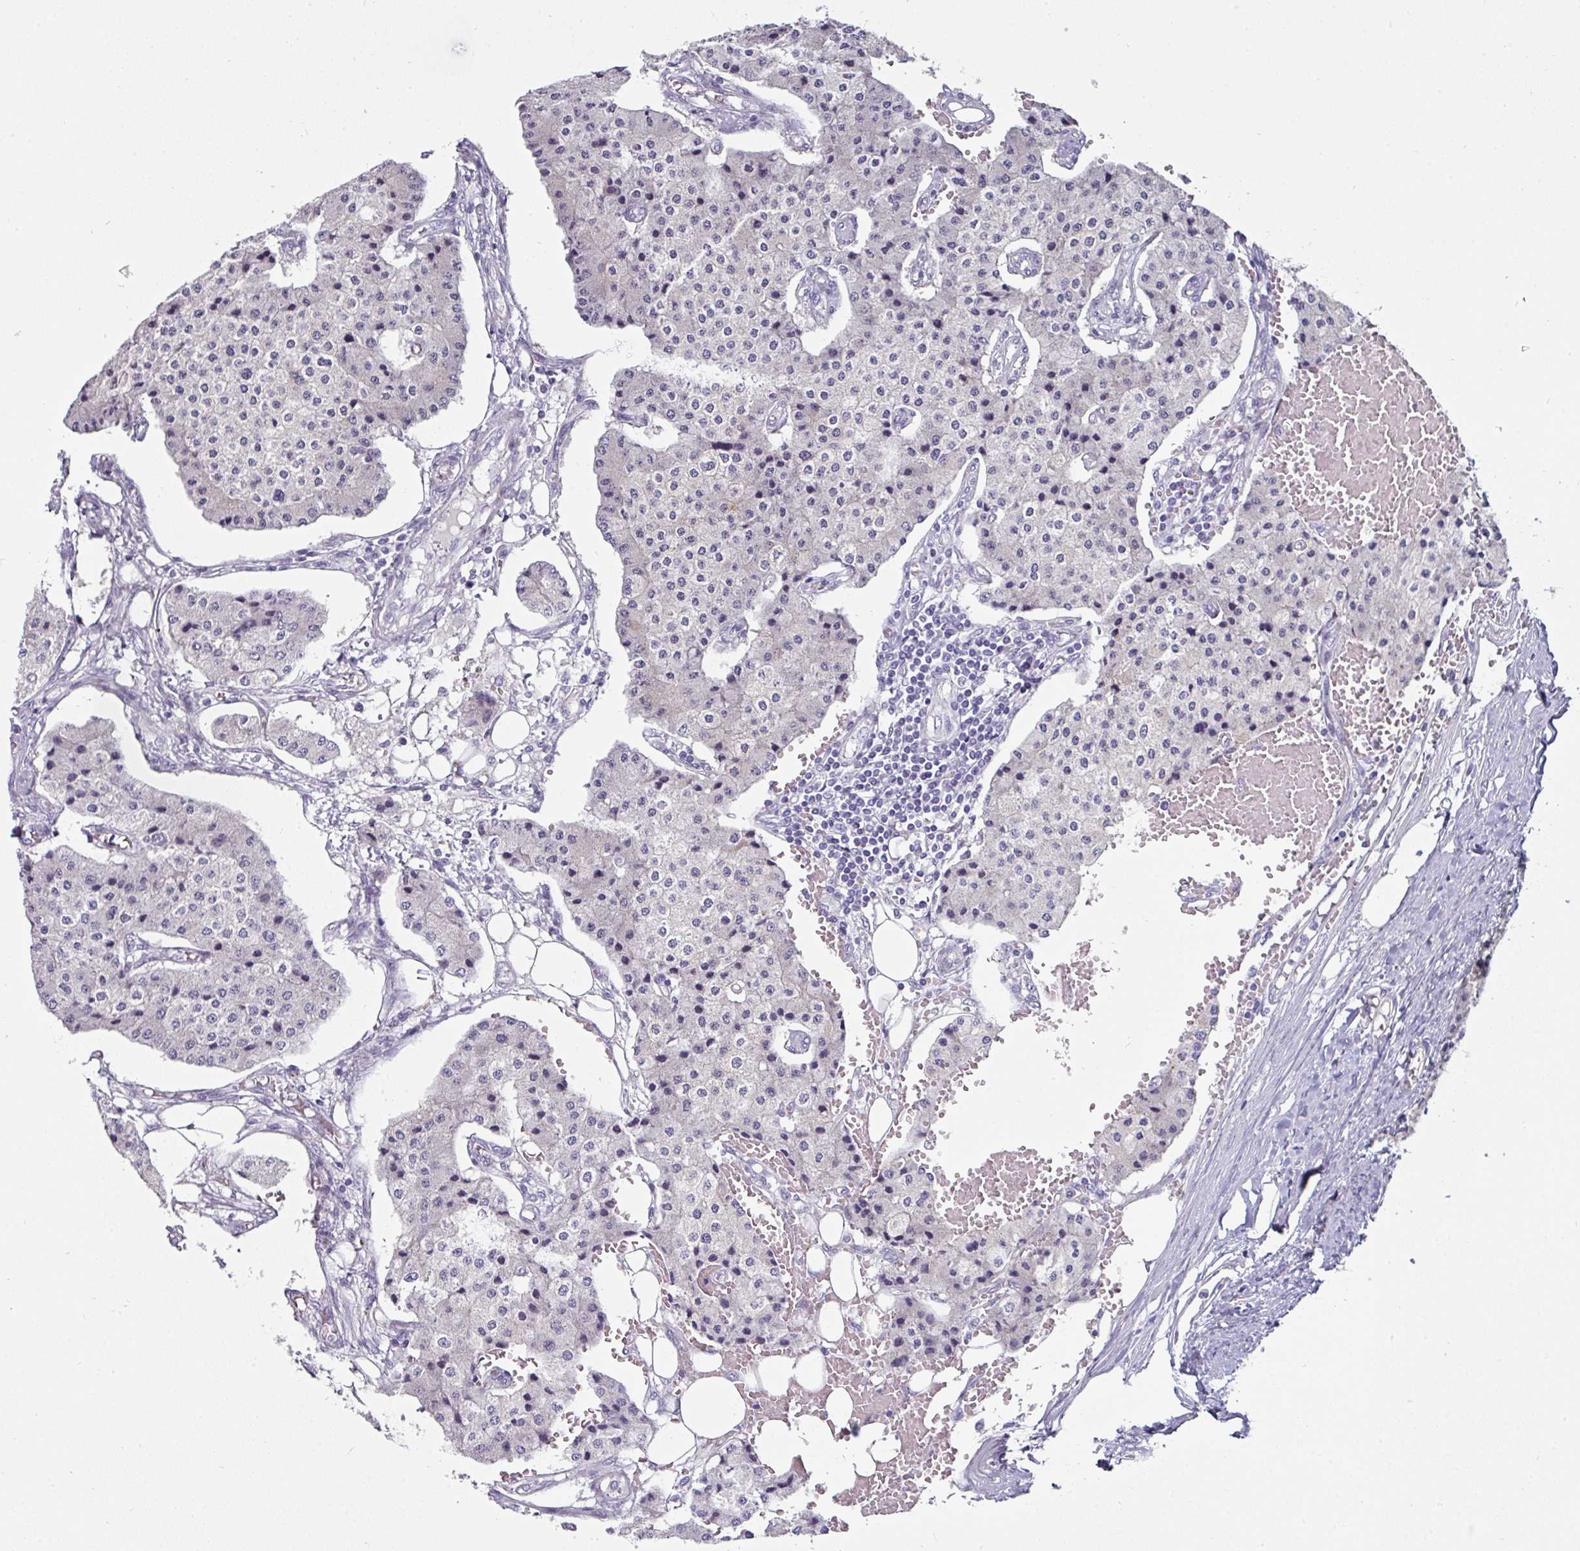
{"staining": {"intensity": "negative", "quantity": "none", "location": "none"}, "tissue": "carcinoid", "cell_type": "Tumor cells", "image_type": "cancer", "snomed": [{"axis": "morphology", "description": "Carcinoid, malignant, NOS"}, {"axis": "topography", "description": "Colon"}], "caption": "Immunohistochemistry (IHC) micrograph of neoplastic tissue: human carcinoid (malignant) stained with DAB displays no significant protein positivity in tumor cells.", "gene": "EYA3", "patient": {"sex": "female", "age": 52}}